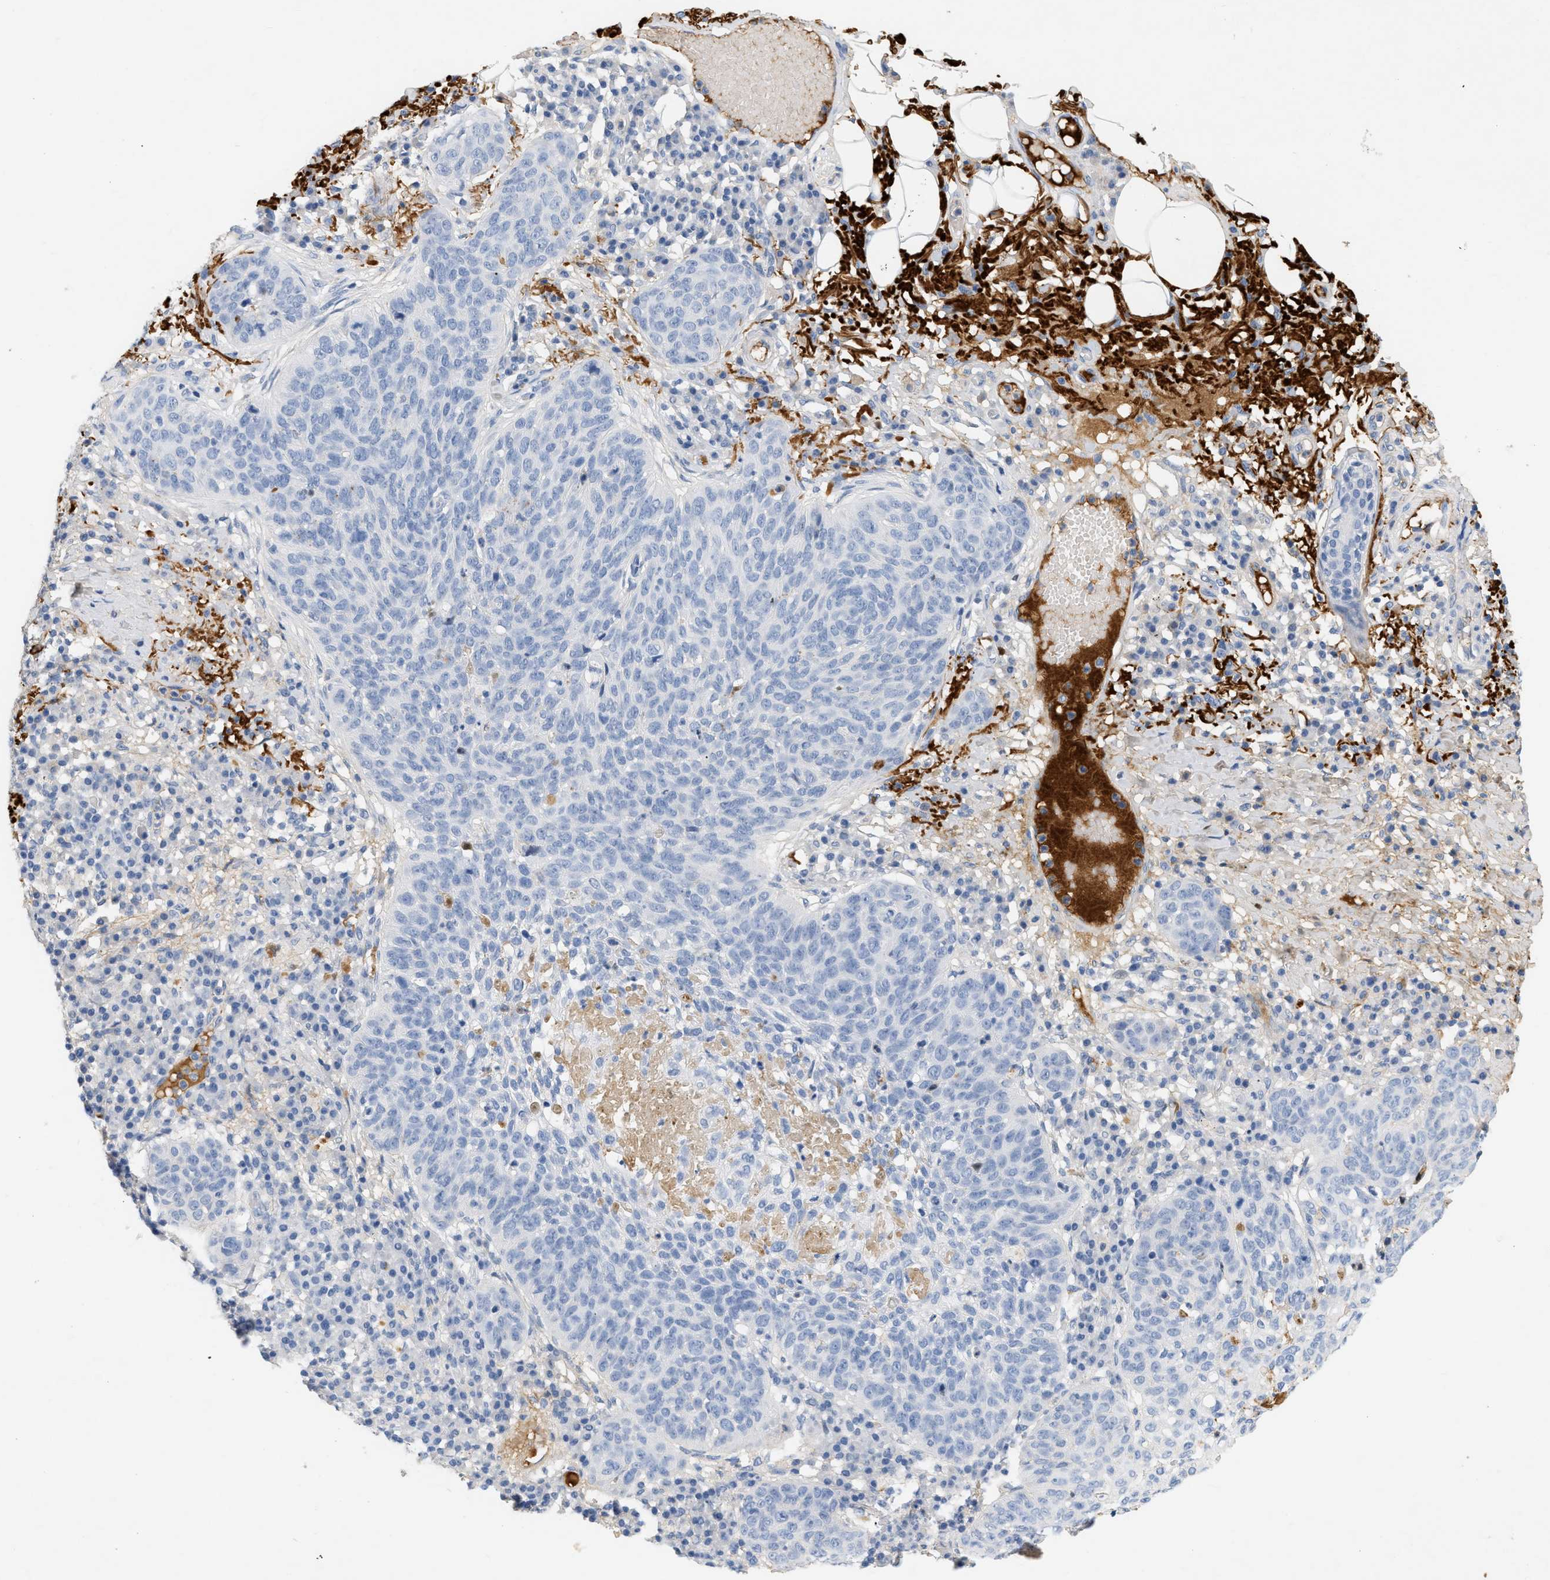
{"staining": {"intensity": "negative", "quantity": "none", "location": "none"}, "tissue": "skin cancer", "cell_type": "Tumor cells", "image_type": "cancer", "snomed": [{"axis": "morphology", "description": "Squamous cell carcinoma in situ, NOS"}, {"axis": "morphology", "description": "Squamous cell carcinoma, NOS"}, {"axis": "topography", "description": "Skin"}], "caption": "The immunohistochemistry (IHC) photomicrograph has no significant expression in tumor cells of skin cancer tissue.", "gene": "CFH", "patient": {"sex": "male", "age": 93}}